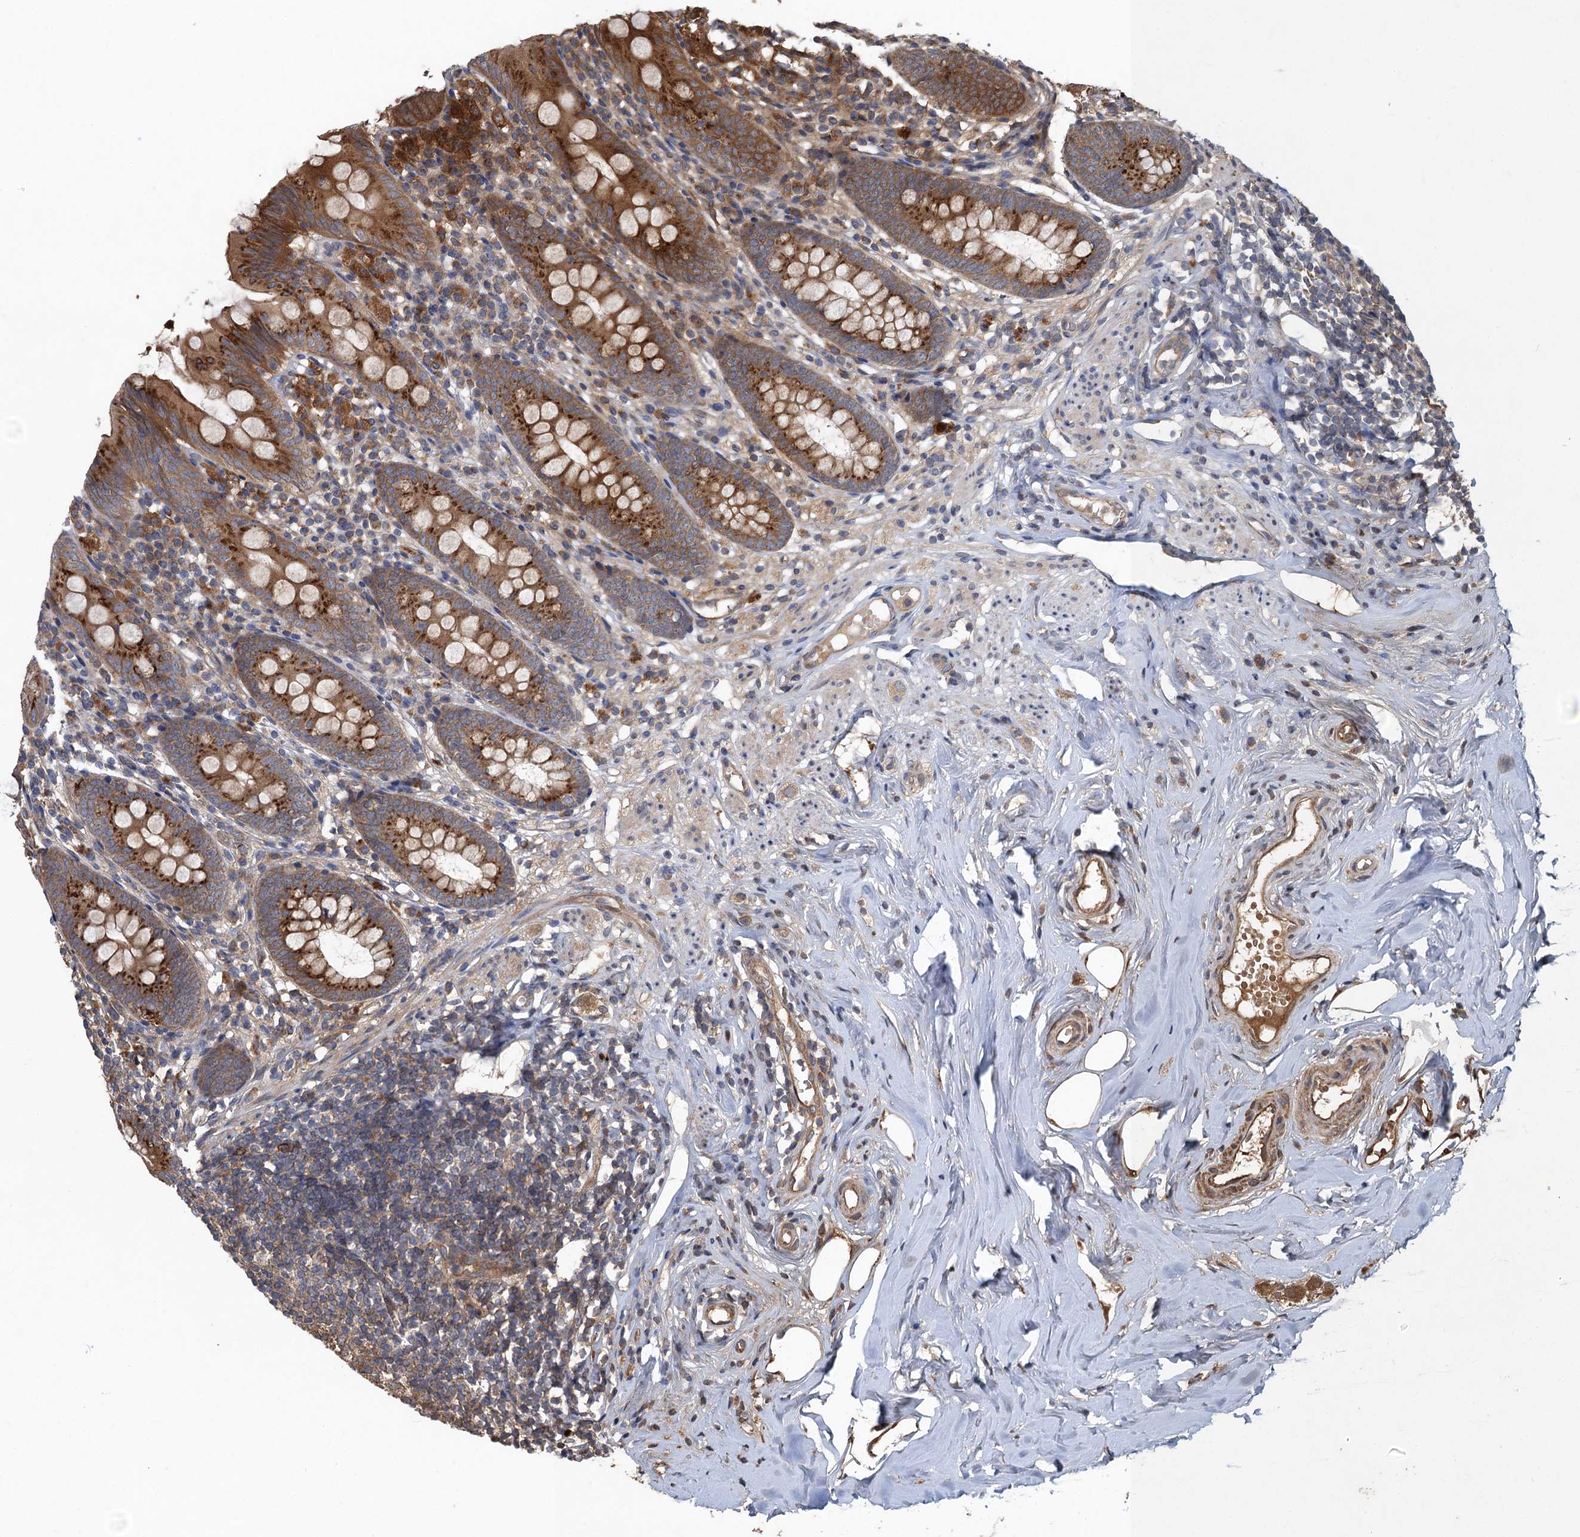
{"staining": {"intensity": "strong", "quantity": ">75%", "location": "cytoplasmic/membranous"}, "tissue": "appendix", "cell_type": "Glandular cells", "image_type": "normal", "snomed": [{"axis": "morphology", "description": "Normal tissue, NOS"}, {"axis": "topography", "description": "Appendix"}], "caption": "Immunohistochemistry of unremarkable appendix demonstrates high levels of strong cytoplasmic/membranous positivity in about >75% of glandular cells. The staining is performed using DAB (3,3'-diaminobenzidine) brown chromogen to label protein expression. The nuclei are counter-stained blue using hematoxylin.", "gene": "SNAP29", "patient": {"sex": "female", "age": 51}}